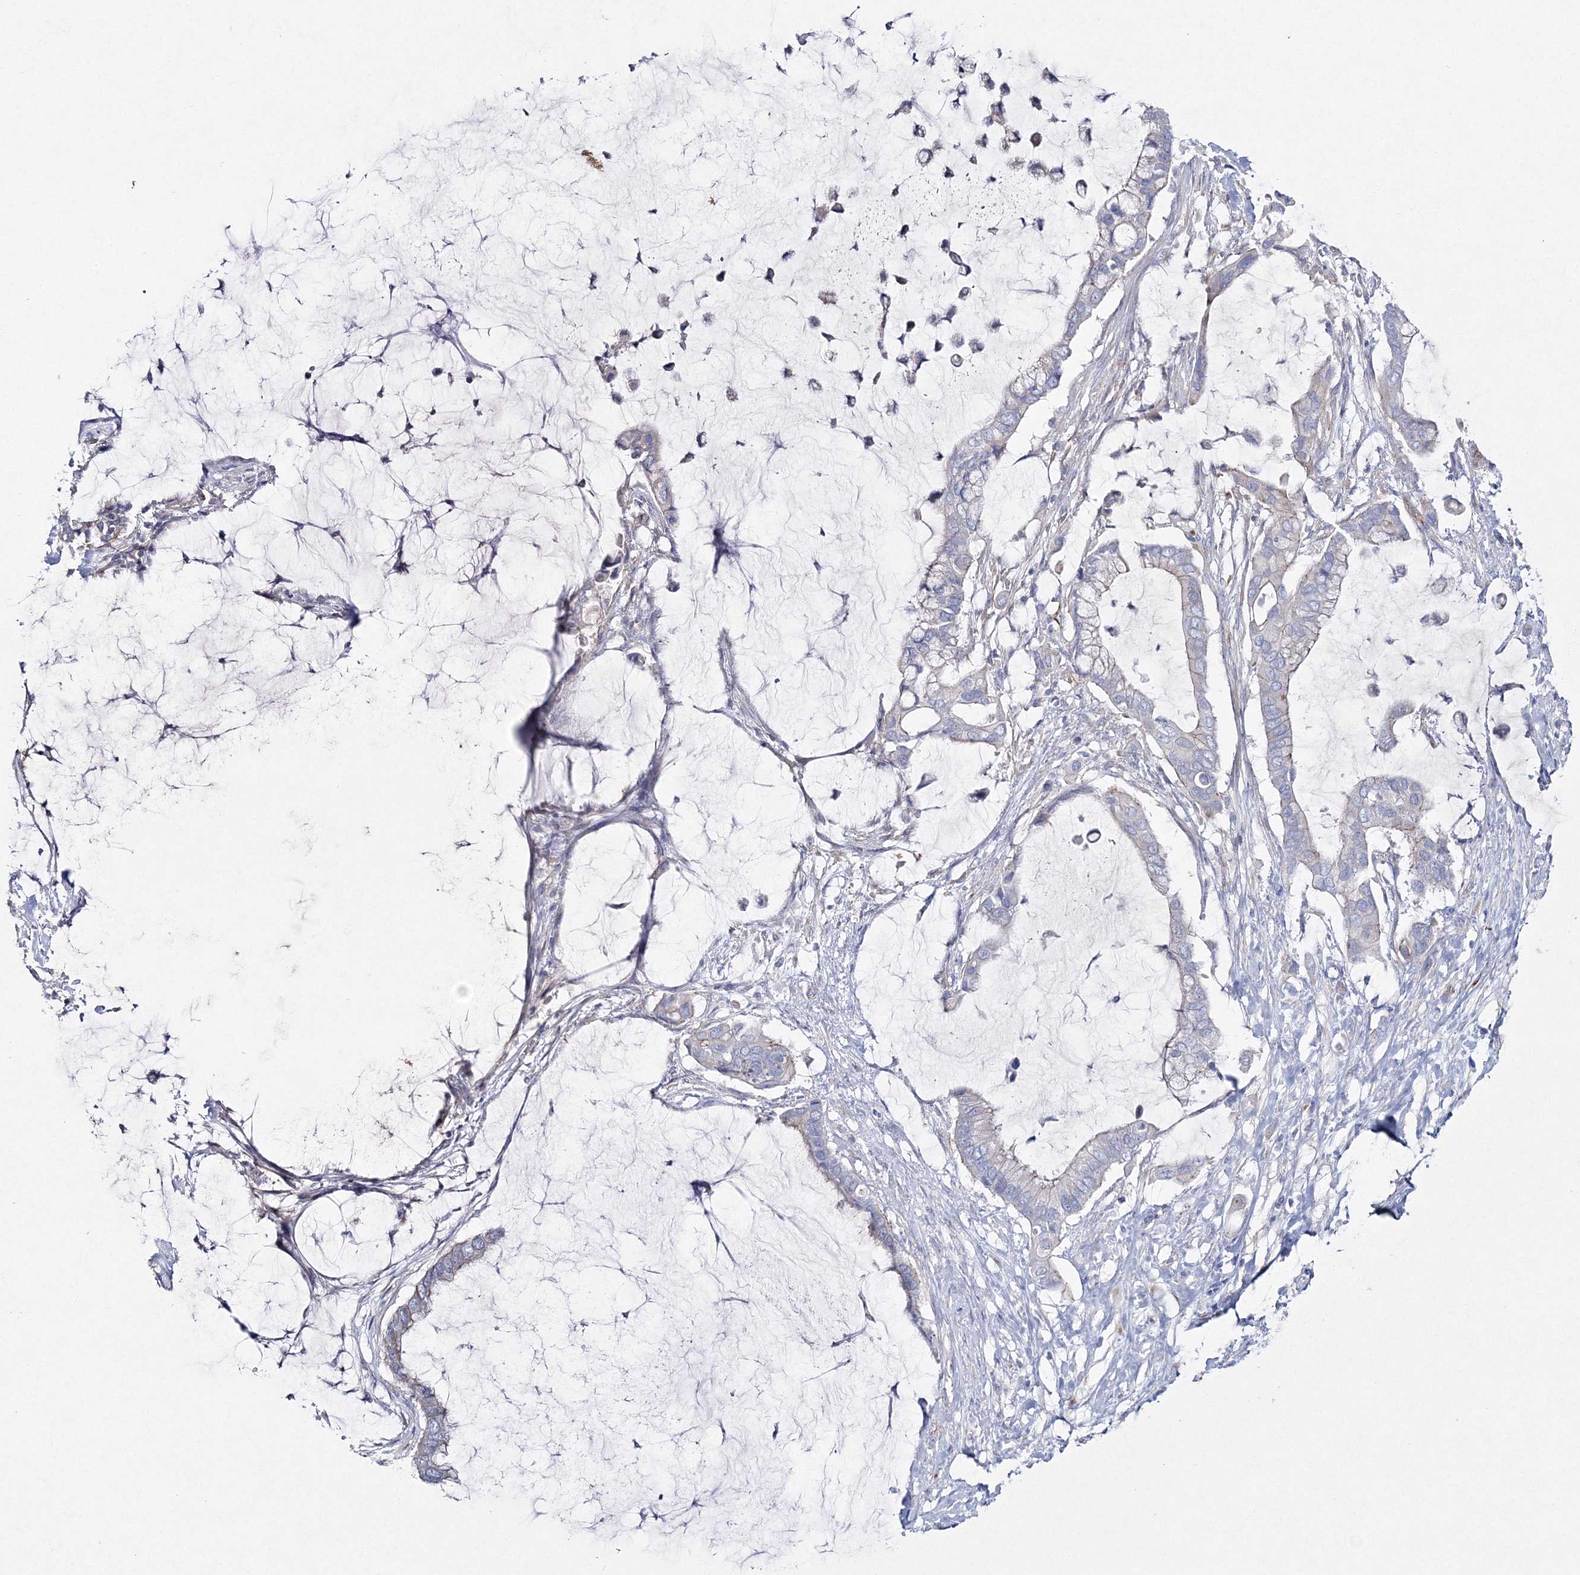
{"staining": {"intensity": "negative", "quantity": "none", "location": "none"}, "tissue": "pancreatic cancer", "cell_type": "Tumor cells", "image_type": "cancer", "snomed": [{"axis": "morphology", "description": "Adenocarcinoma, NOS"}, {"axis": "topography", "description": "Pancreas"}], "caption": "Immunohistochemistry (IHC) photomicrograph of neoplastic tissue: human pancreatic adenocarcinoma stained with DAB (3,3'-diaminobenzidine) exhibits no significant protein expression in tumor cells. The staining is performed using DAB brown chromogen with nuclei counter-stained in using hematoxylin.", "gene": "NAA40", "patient": {"sex": "male", "age": 41}}